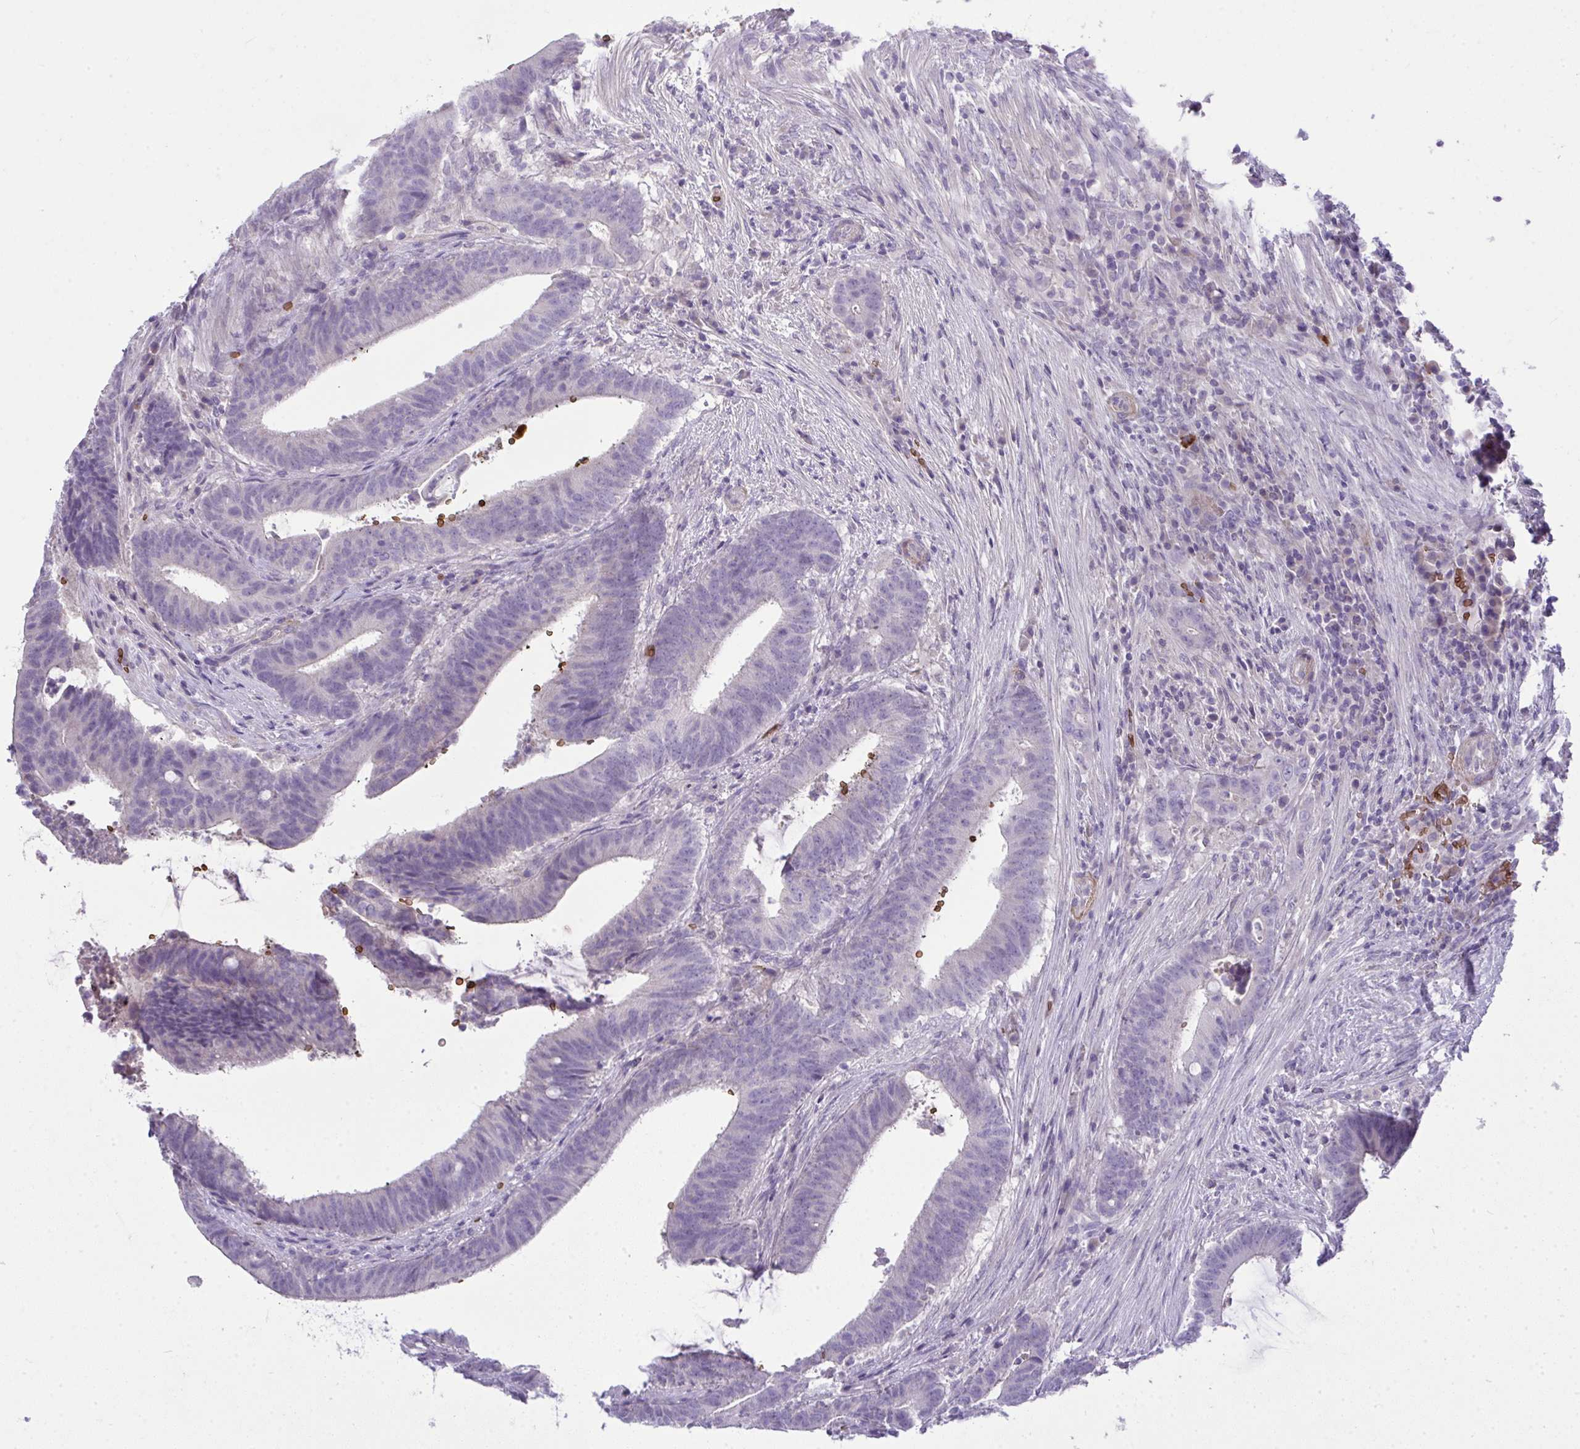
{"staining": {"intensity": "negative", "quantity": "none", "location": "none"}, "tissue": "colorectal cancer", "cell_type": "Tumor cells", "image_type": "cancer", "snomed": [{"axis": "morphology", "description": "Adenocarcinoma, NOS"}, {"axis": "topography", "description": "Colon"}], "caption": "Immunohistochemical staining of colorectal cancer reveals no significant staining in tumor cells.", "gene": "SPTB", "patient": {"sex": "female", "age": 43}}